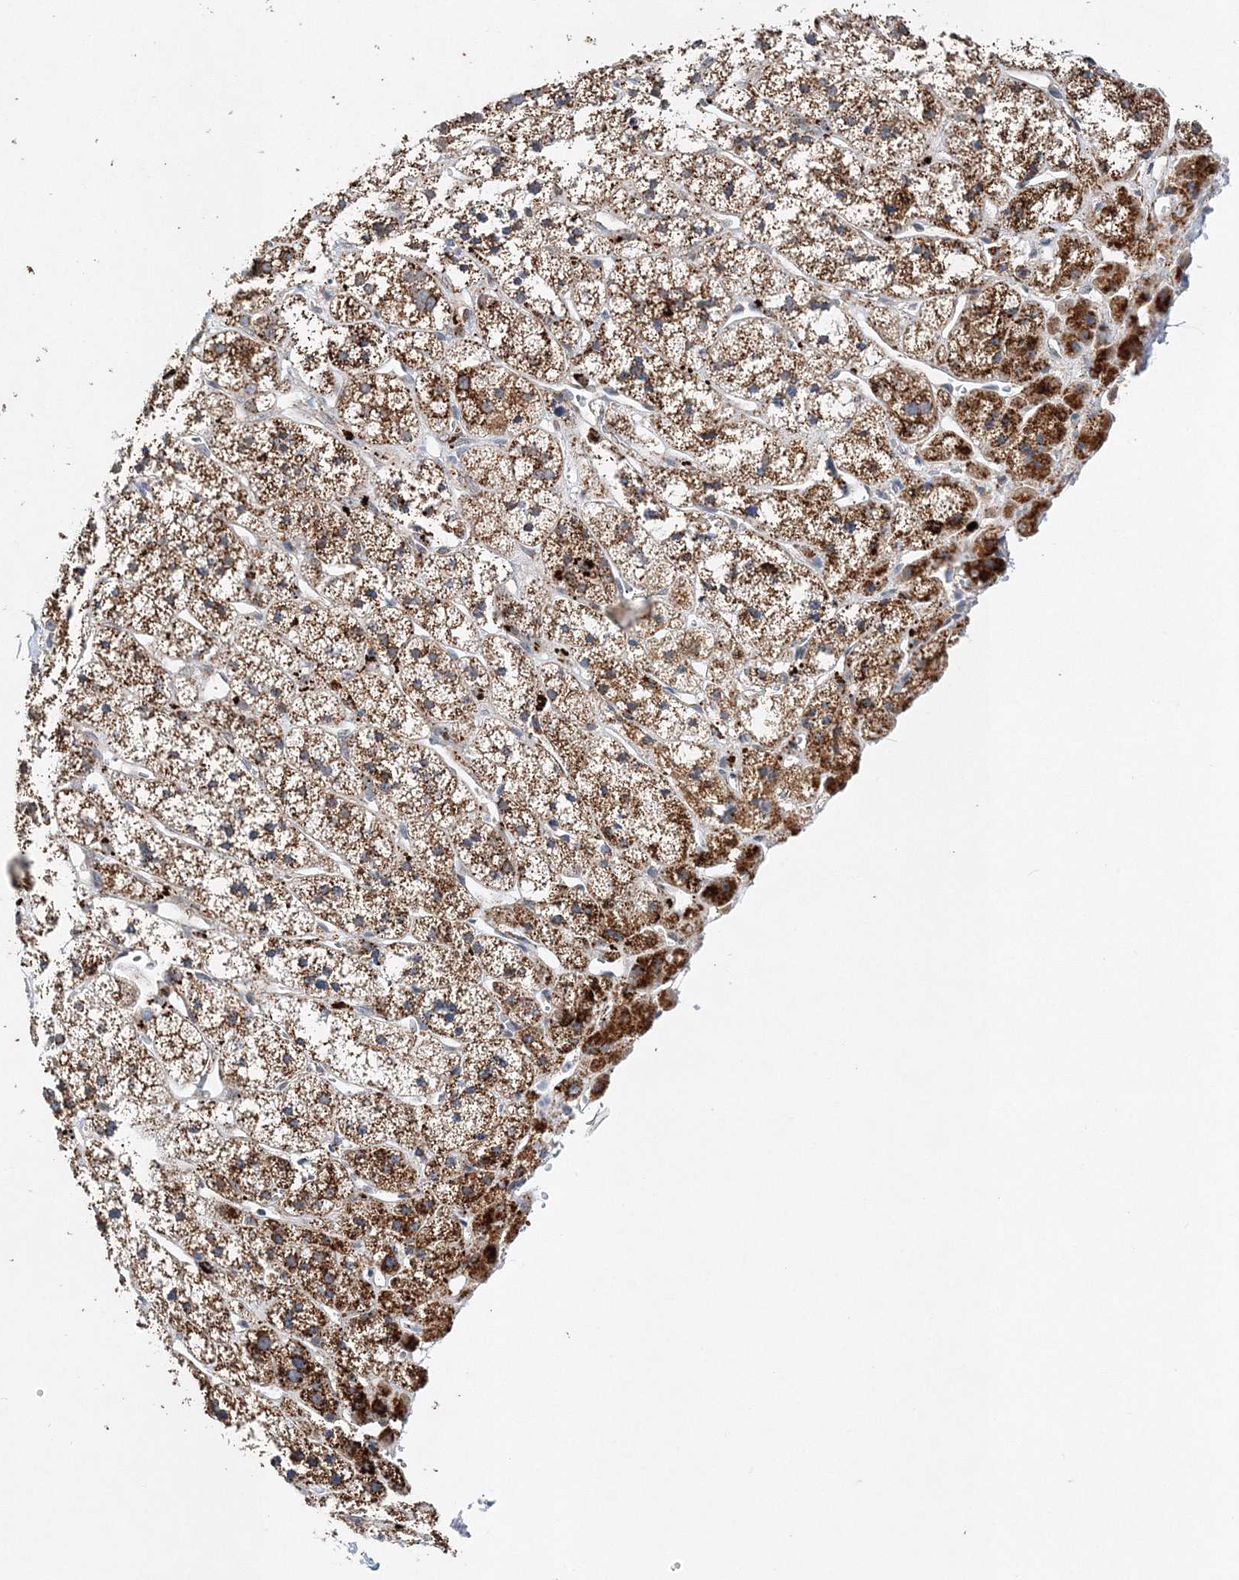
{"staining": {"intensity": "strong", "quantity": ">75%", "location": "cytoplasmic/membranous"}, "tissue": "adrenal gland", "cell_type": "Glandular cells", "image_type": "normal", "snomed": [{"axis": "morphology", "description": "Normal tissue, NOS"}, {"axis": "topography", "description": "Adrenal gland"}], "caption": "This is a micrograph of immunohistochemistry staining of normal adrenal gland, which shows strong staining in the cytoplasmic/membranous of glandular cells.", "gene": "C3orf38", "patient": {"sex": "male", "age": 56}}